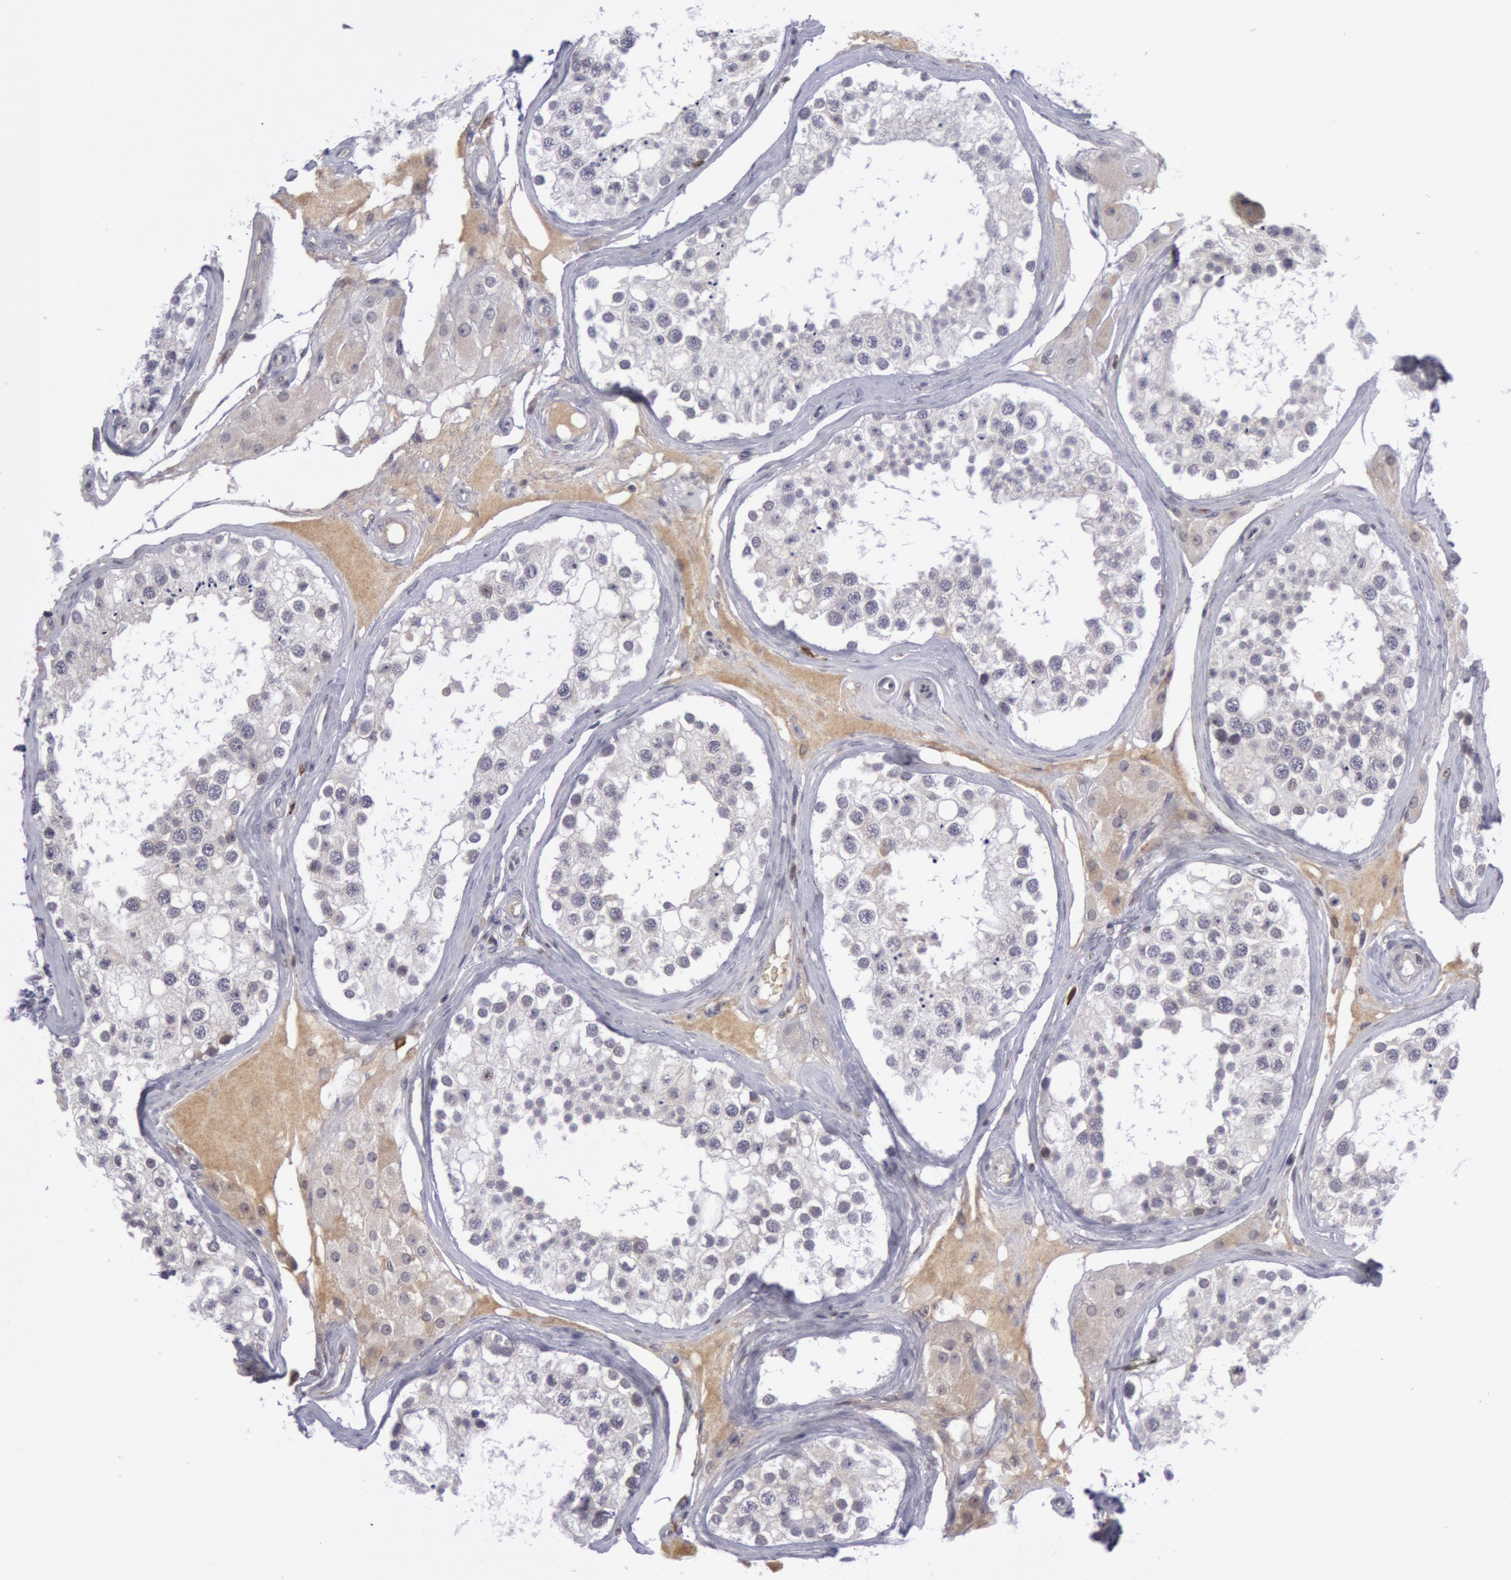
{"staining": {"intensity": "negative", "quantity": "none", "location": "none"}, "tissue": "testis", "cell_type": "Cells in seminiferous ducts", "image_type": "normal", "snomed": [{"axis": "morphology", "description": "Normal tissue, NOS"}, {"axis": "topography", "description": "Testis"}], "caption": "IHC histopathology image of normal testis stained for a protein (brown), which displays no staining in cells in seminiferous ducts.", "gene": "PTGS2", "patient": {"sex": "male", "age": 68}}